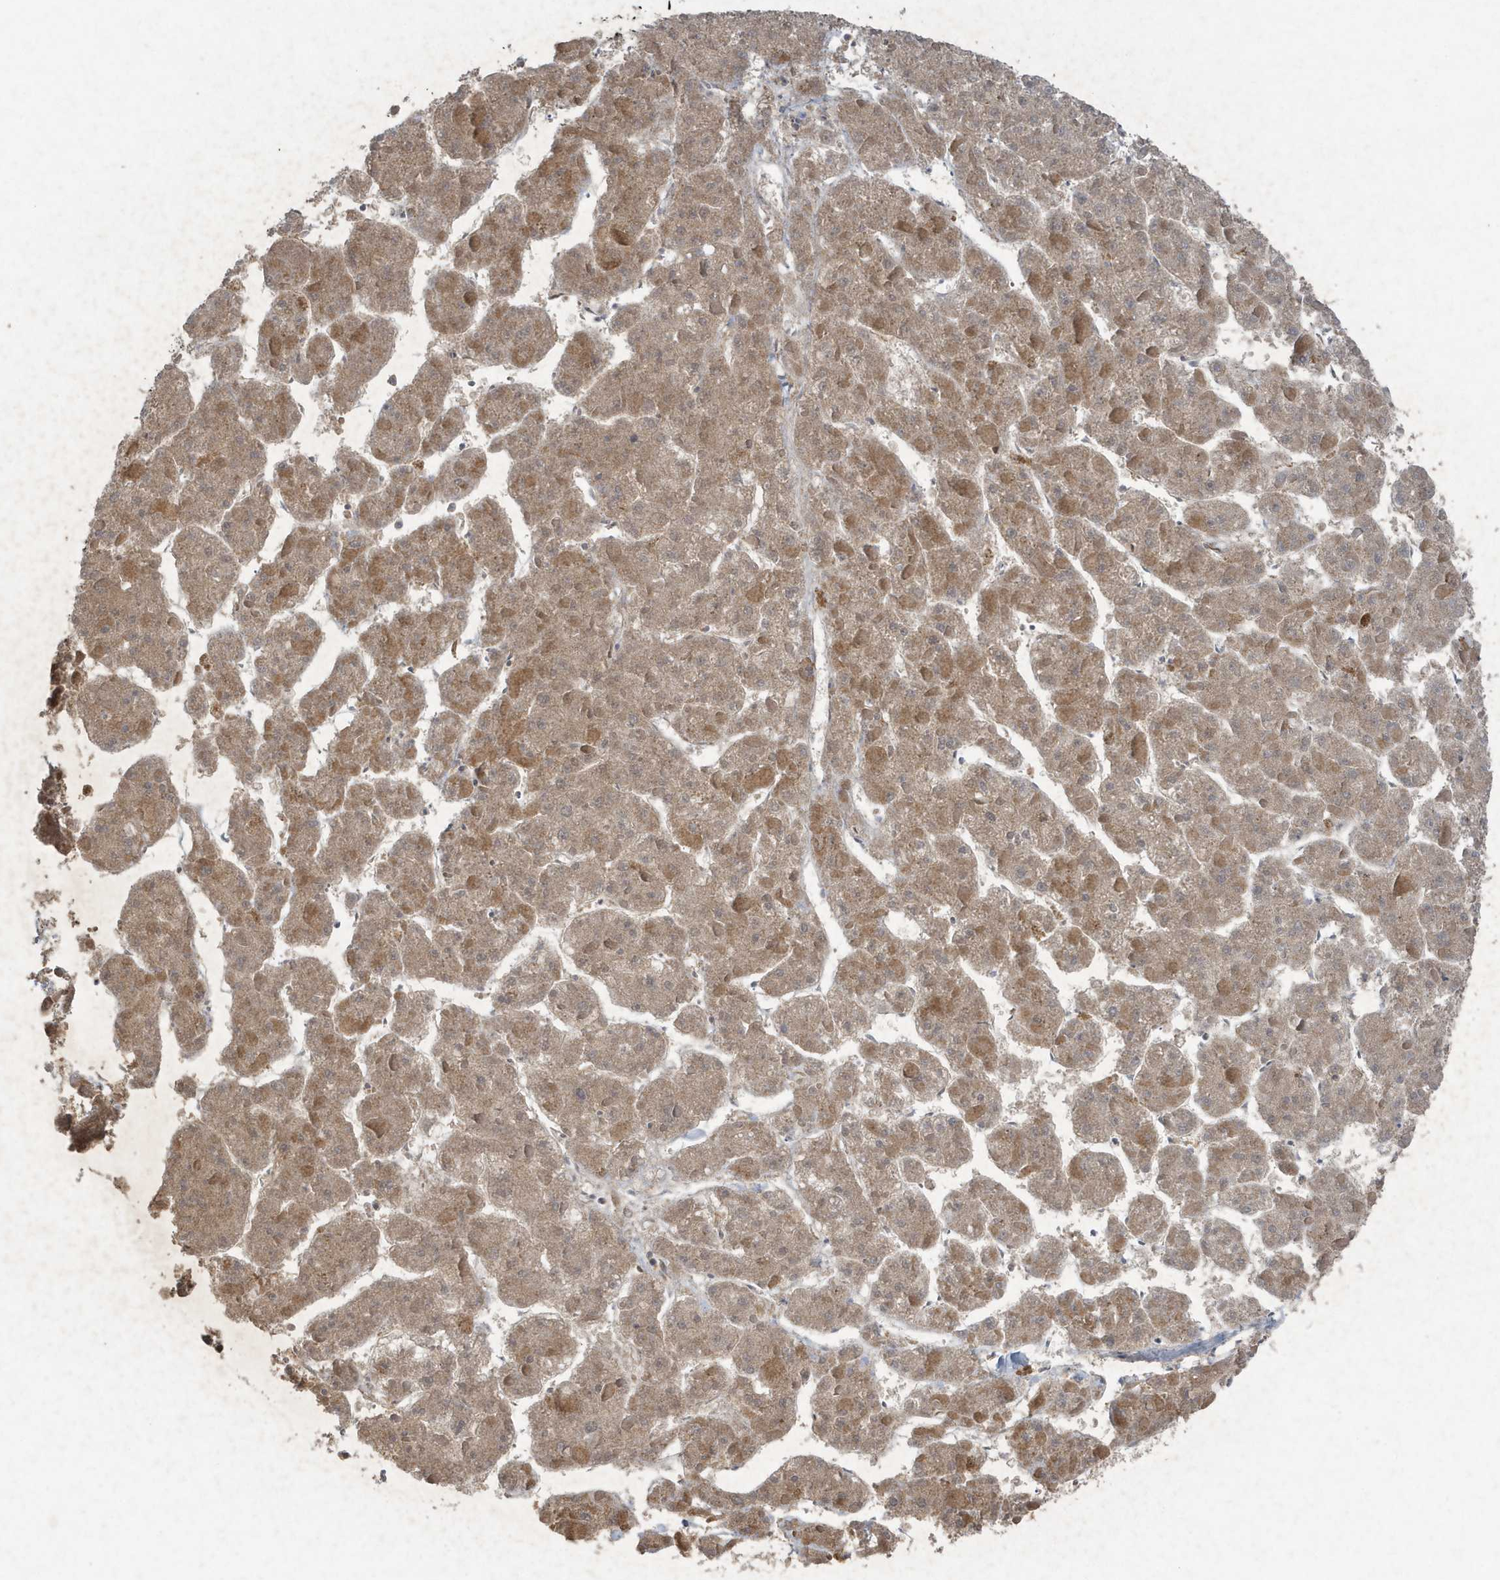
{"staining": {"intensity": "moderate", "quantity": ">75%", "location": "cytoplasmic/membranous"}, "tissue": "liver cancer", "cell_type": "Tumor cells", "image_type": "cancer", "snomed": [{"axis": "morphology", "description": "Carcinoma, Hepatocellular, NOS"}, {"axis": "topography", "description": "Liver"}], "caption": "A high-resolution image shows IHC staining of hepatocellular carcinoma (liver), which shows moderate cytoplasmic/membranous expression in about >75% of tumor cells.", "gene": "C1RL", "patient": {"sex": "female", "age": 73}}